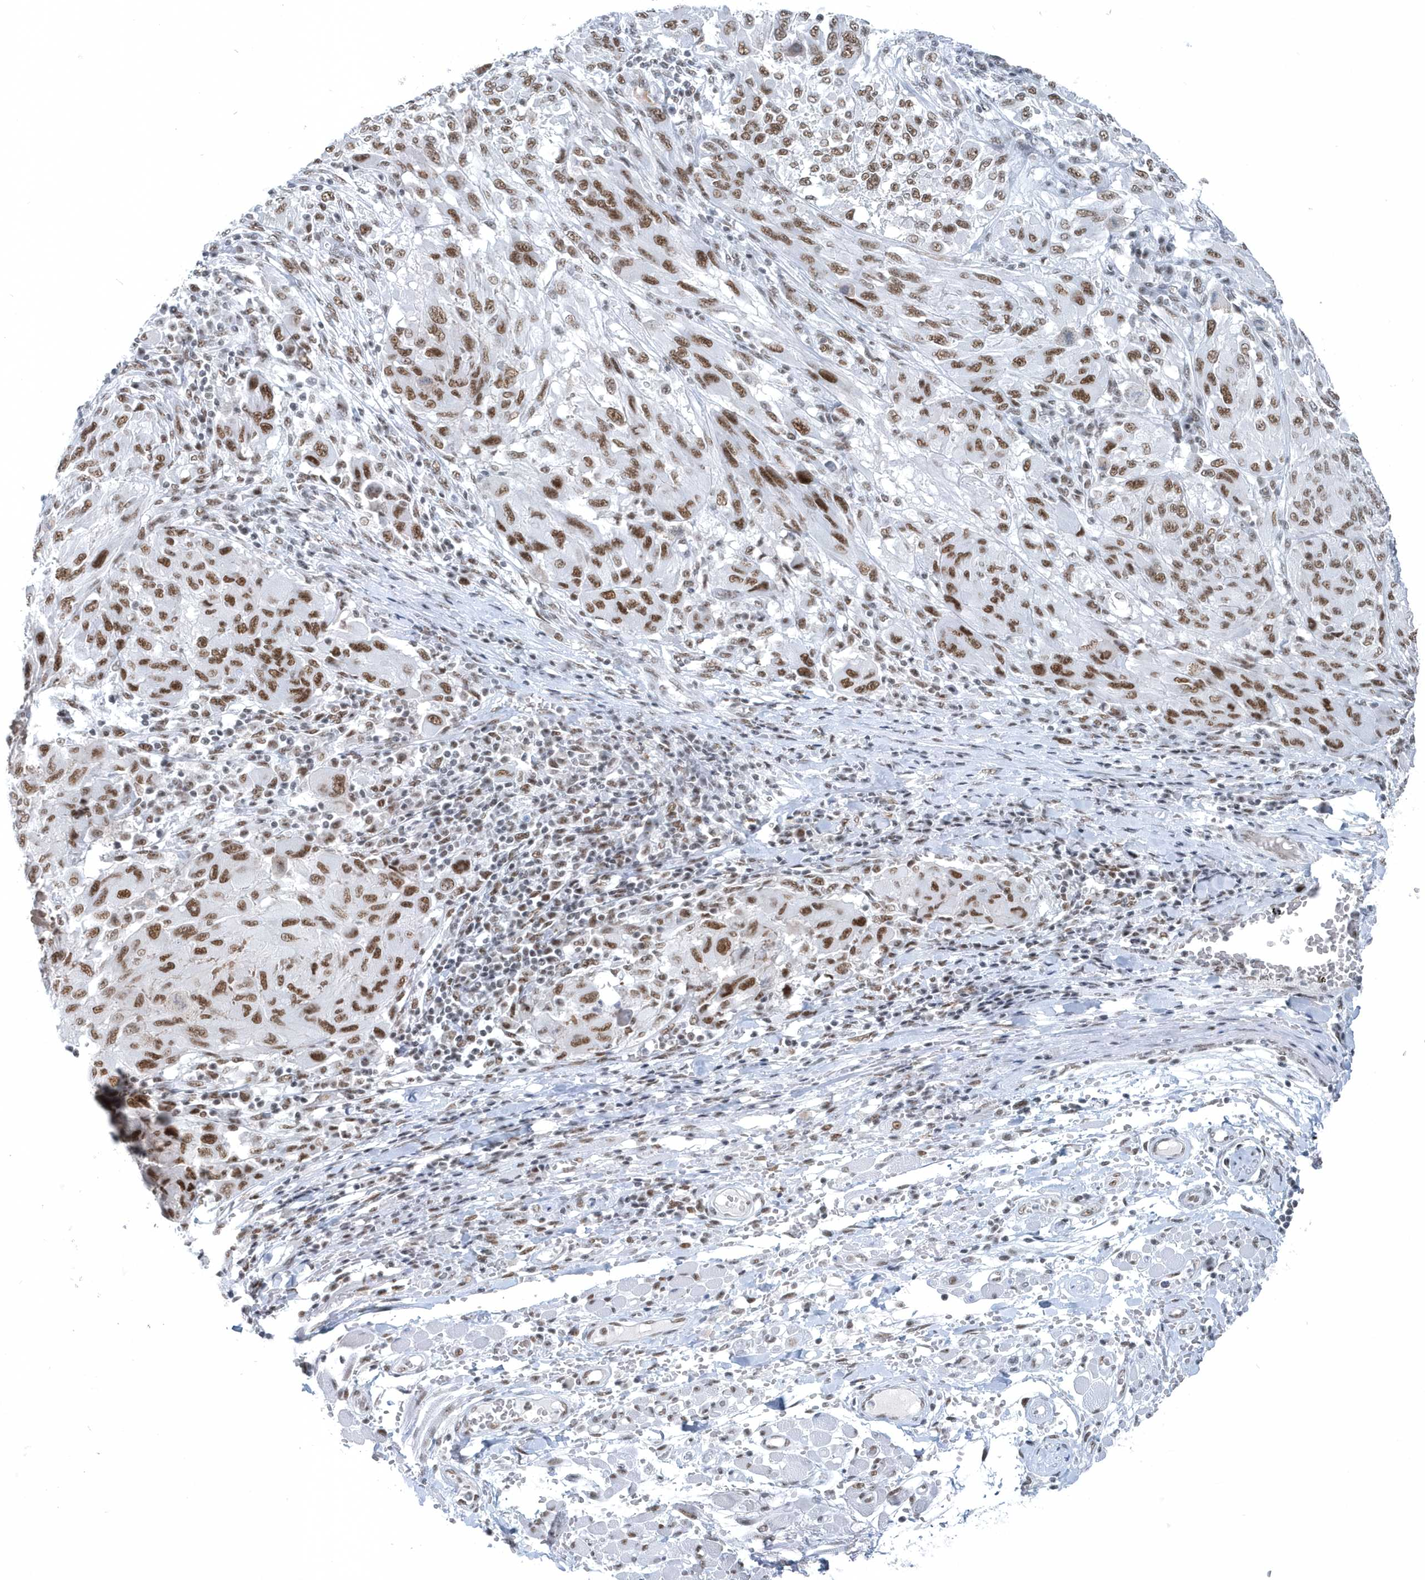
{"staining": {"intensity": "strong", "quantity": ">75%", "location": "nuclear"}, "tissue": "melanoma", "cell_type": "Tumor cells", "image_type": "cancer", "snomed": [{"axis": "morphology", "description": "Malignant melanoma, NOS"}, {"axis": "topography", "description": "Skin"}], "caption": "This histopathology image exhibits malignant melanoma stained with immunohistochemistry (IHC) to label a protein in brown. The nuclear of tumor cells show strong positivity for the protein. Nuclei are counter-stained blue.", "gene": "FIP1L1", "patient": {"sex": "female", "age": 91}}